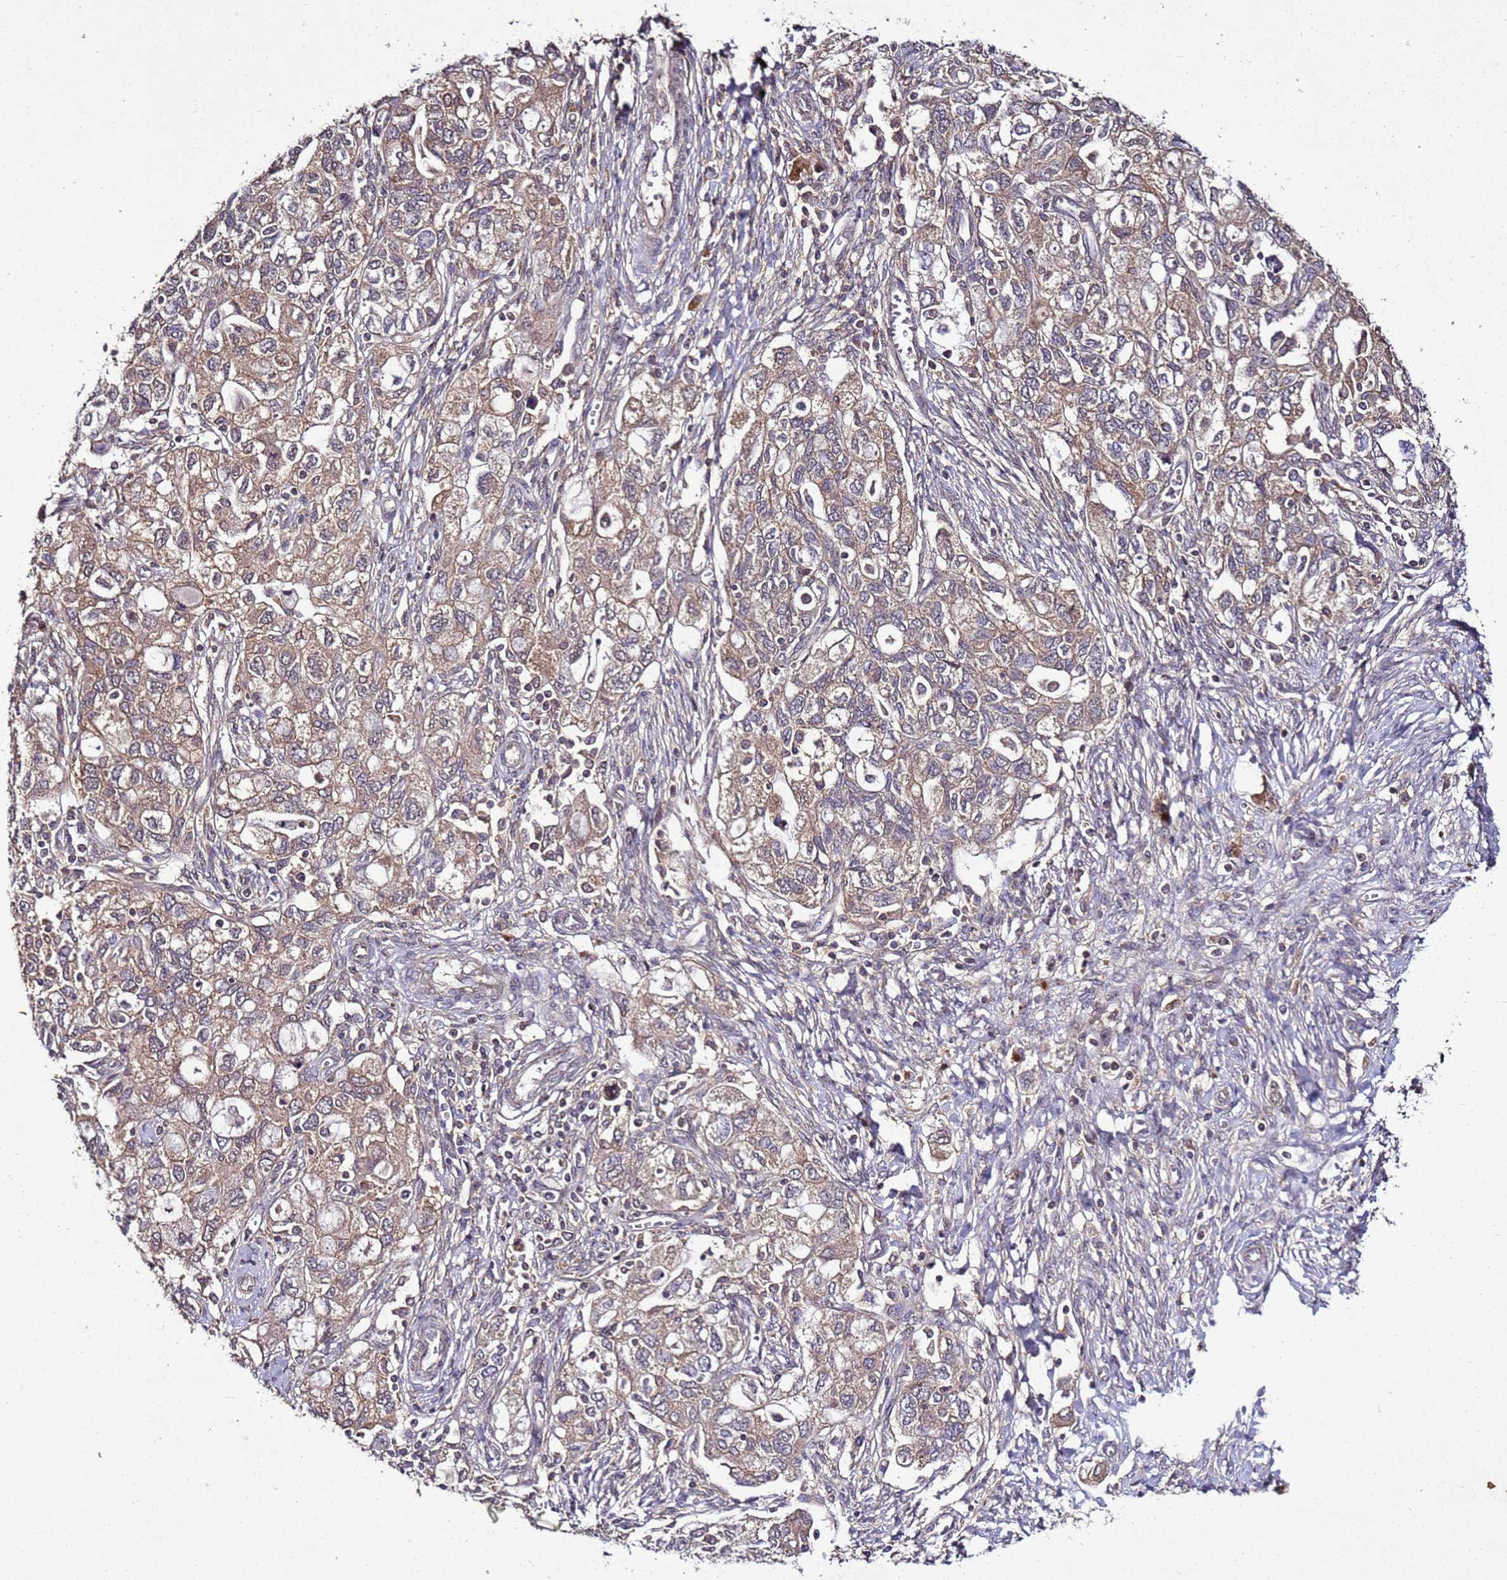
{"staining": {"intensity": "weak", "quantity": ">75%", "location": "cytoplasmic/membranous"}, "tissue": "ovarian cancer", "cell_type": "Tumor cells", "image_type": "cancer", "snomed": [{"axis": "morphology", "description": "Carcinoma, NOS"}, {"axis": "morphology", "description": "Cystadenocarcinoma, serous, NOS"}, {"axis": "topography", "description": "Ovary"}], "caption": "Immunohistochemistry photomicrograph of neoplastic tissue: human ovarian cancer (carcinoma) stained using immunohistochemistry displays low levels of weak protein expression localized specifically in the cytoplasmic/membranous of tumor cells, appearing as a cytoplasmic/membranous brown color.", "gene": "ANKRD17", "patient": {"sex": "female", "age": 69}}